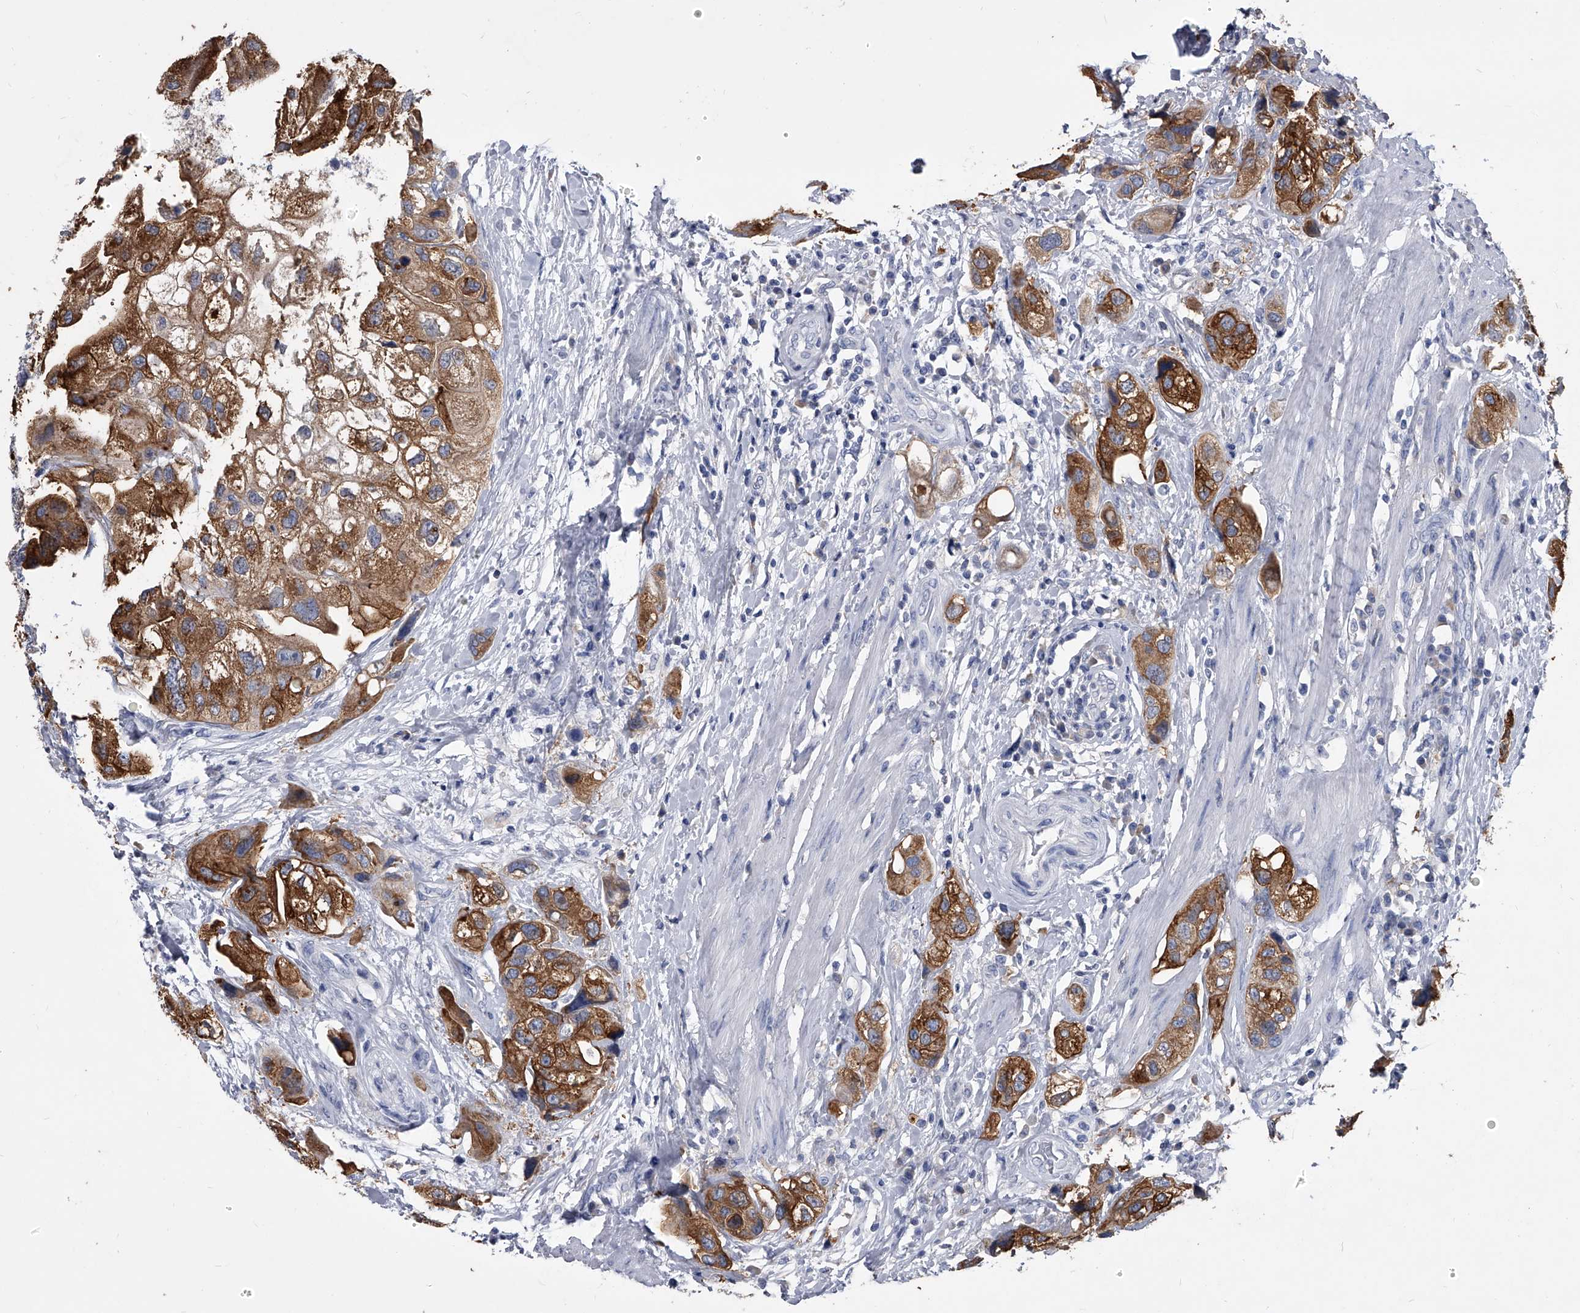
{"staining": {"intensity": "strong", "quantity": ">75%", "location": "cytoplasmic/membranous"}, "tissue": "urothelial cancer", "cell_type": "Tumor cells", "image_type": "cancer", "snomed": [{"axis": "morphology", "description": "Urothelial carcinoma, High grade"}, {"axis": "topography", "description": "Urinary bladder"}], "caption": "Urothelial cancer stained with IHC demonstrates strong cytoplasmic/membranous expression in about >75% of tumor cells.", "gene": "BCAS1", "patient": {"sex": "female", "age": 64}}